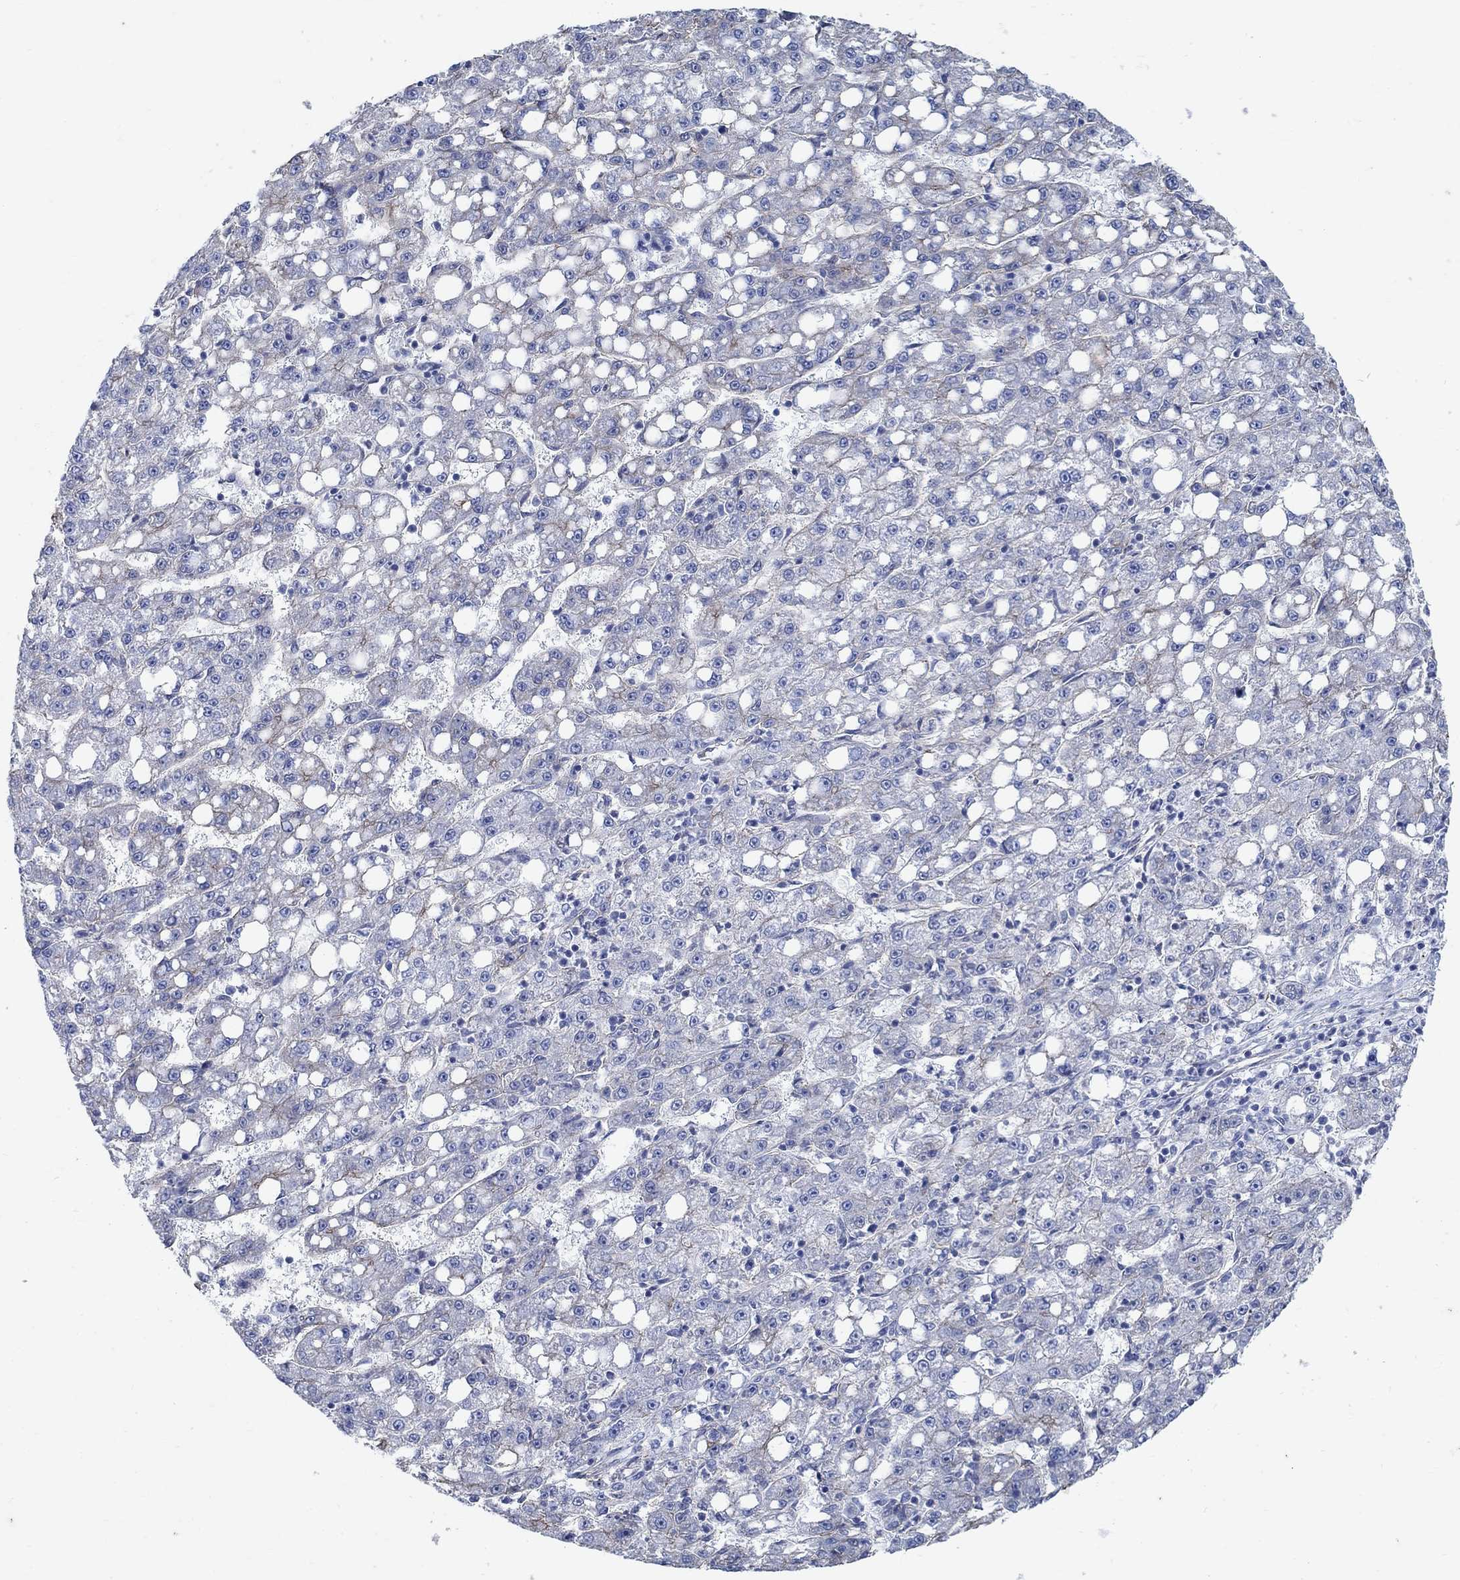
{"staining": {"intensity": "negative", "quantity": "none", "location": "none"}, "tissue": "liver cancer", "cell_type": "Tumor cells", "image_type": "cancer", "snomed": [{"axis": "morphology", "description": "Carcinoma, Hepatocellular, NOS"}, {"axis": "topography", "description": "Liver"}], "caption": "Tumor cells show no significant expression in liver cancer (hepatocellular carcinoma).", "gene": "TMEM198", "patient": {"sex": "female", "age": 65}}